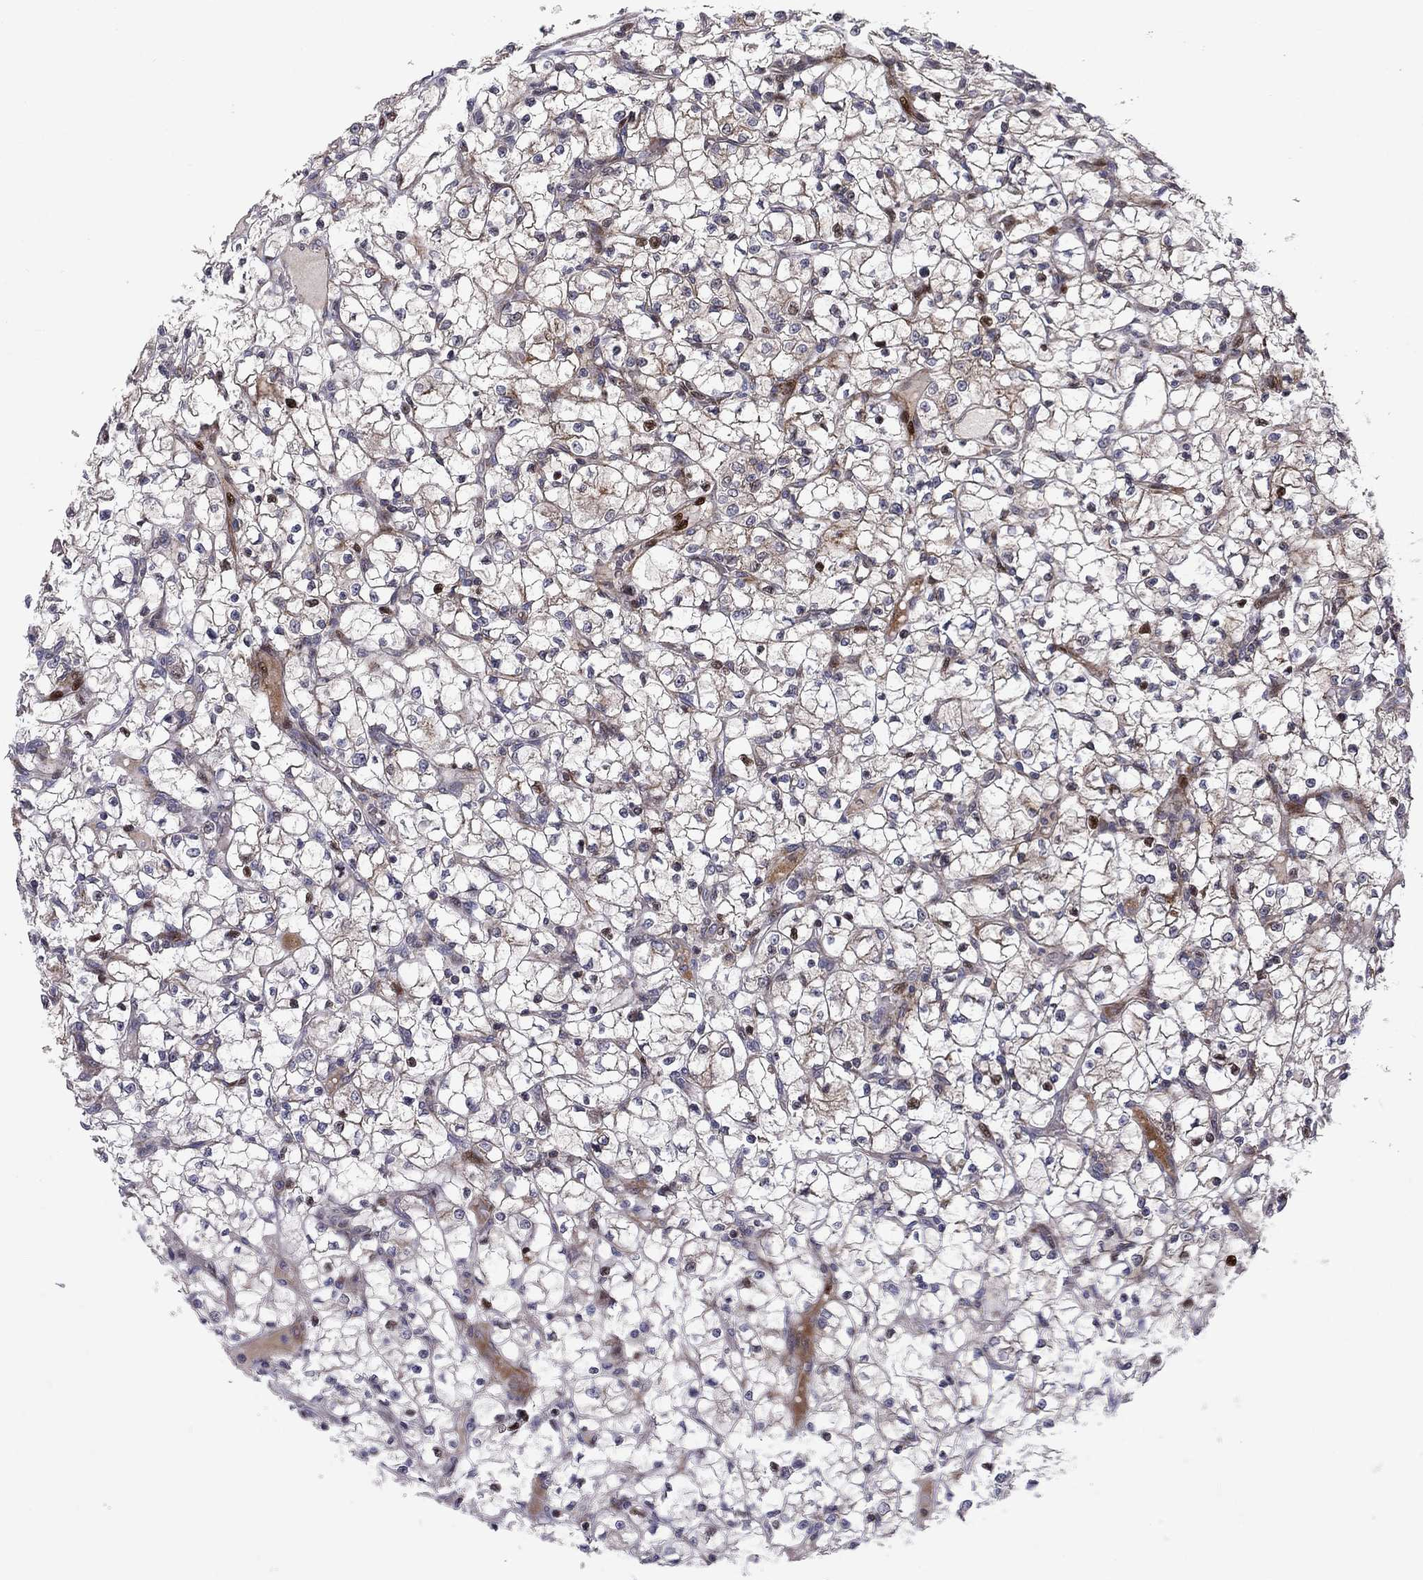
{"staining": {"intensity": "moderate", "quantity": "<25%", "location": "nuclear"}, "tissue": "renal cancer", "cell_type": "Tumor cells", "image_type": "cancer", "snomed": [{"axis": "morphology", "description": "Adenocarcinoma, NOS"}, {"axis": "topography", "description": "Kidney"}], "caption": "The immunohistochemical stain shows moderate nuclear positivity in tumor cells of renal adenocarcinoma tissue.", "gene": "MIOS", "patient": {"sex": "female", "age": 64}}